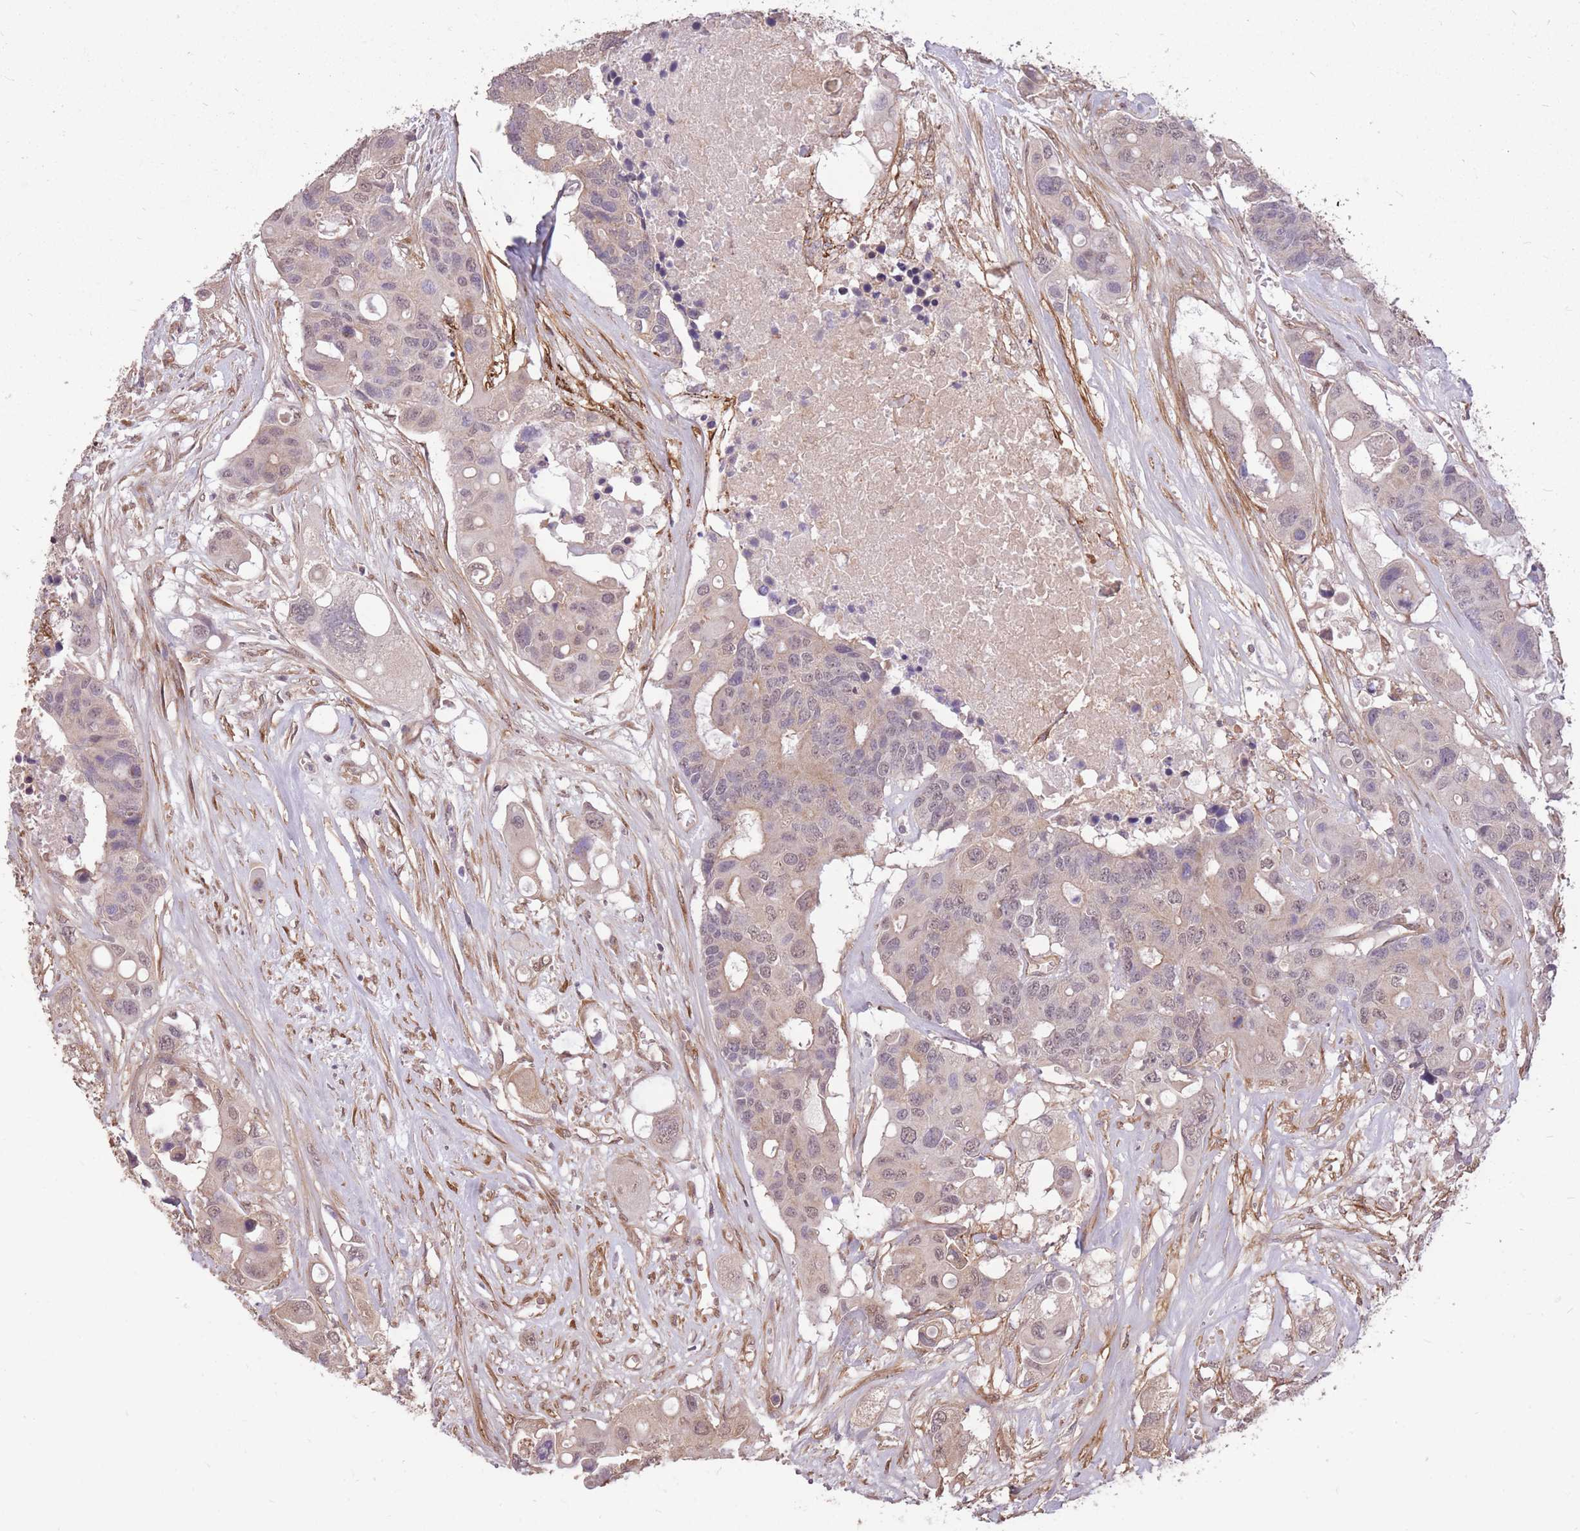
{"staining": {"intensity": "weak", "quantity": "<25%", "location": "nuclear"}, "tissue": "colorectal cancer", "cell_type": "Tumor cells", "image_type": "cancer", "snomed": [{"axis": "morphology", "description": "Adenocarcinoma, NOS"}, {"axis": "topography", "description": "Colon"}], "caption": "Immunohistochemistry (IHC) histopathology image of neoplastic tissue: human colorectal cancer (adenocarcinoma) stained with DAB displays no significant protein staining in tumor cells.", "gene": "DYNC1LI2", "patient": {"sex": "male", "age": 77}}